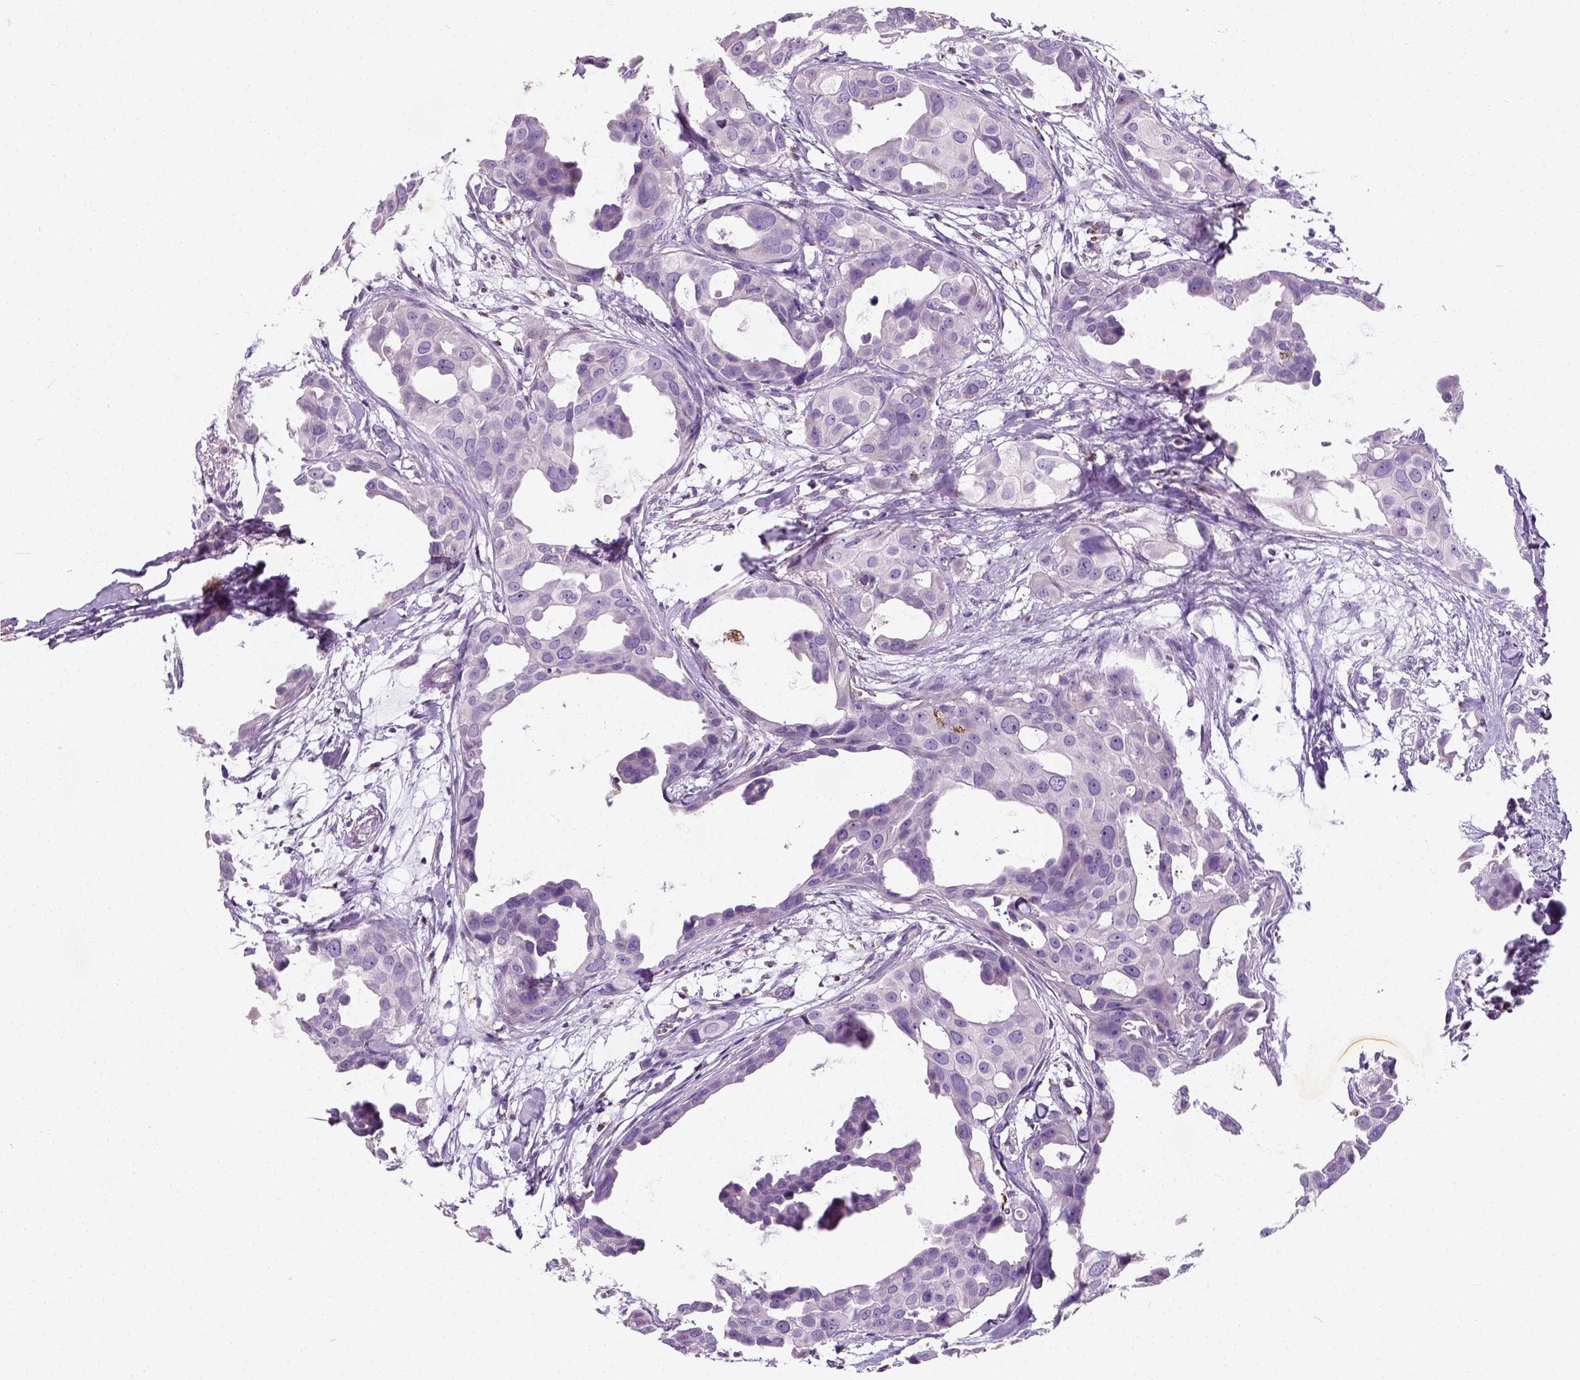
{"staining": {"intensity": "negative", "quantity": "none", "location": "none"}, "tissue": "breast cancer", "cell_type": "Tumor cells", "image_type": "cancer", "snomed": [{"axis": "morphology", "description": "Duct carcinoma"}, {"axis": "topography", "description": "Breast"}], "caption": "This is a photomicrograph of IHC staining of breast cancer, which shows no staining in tumor cells. The staining was performed using DAB (3,3'-diaminobenzidine) to visualize the protein expression in brown, while the nuclei were stained in blue with hematoxylin (Magnification: 20x).", "gene": "CHODL", "patient": {"sex": "female", "age": 38}}